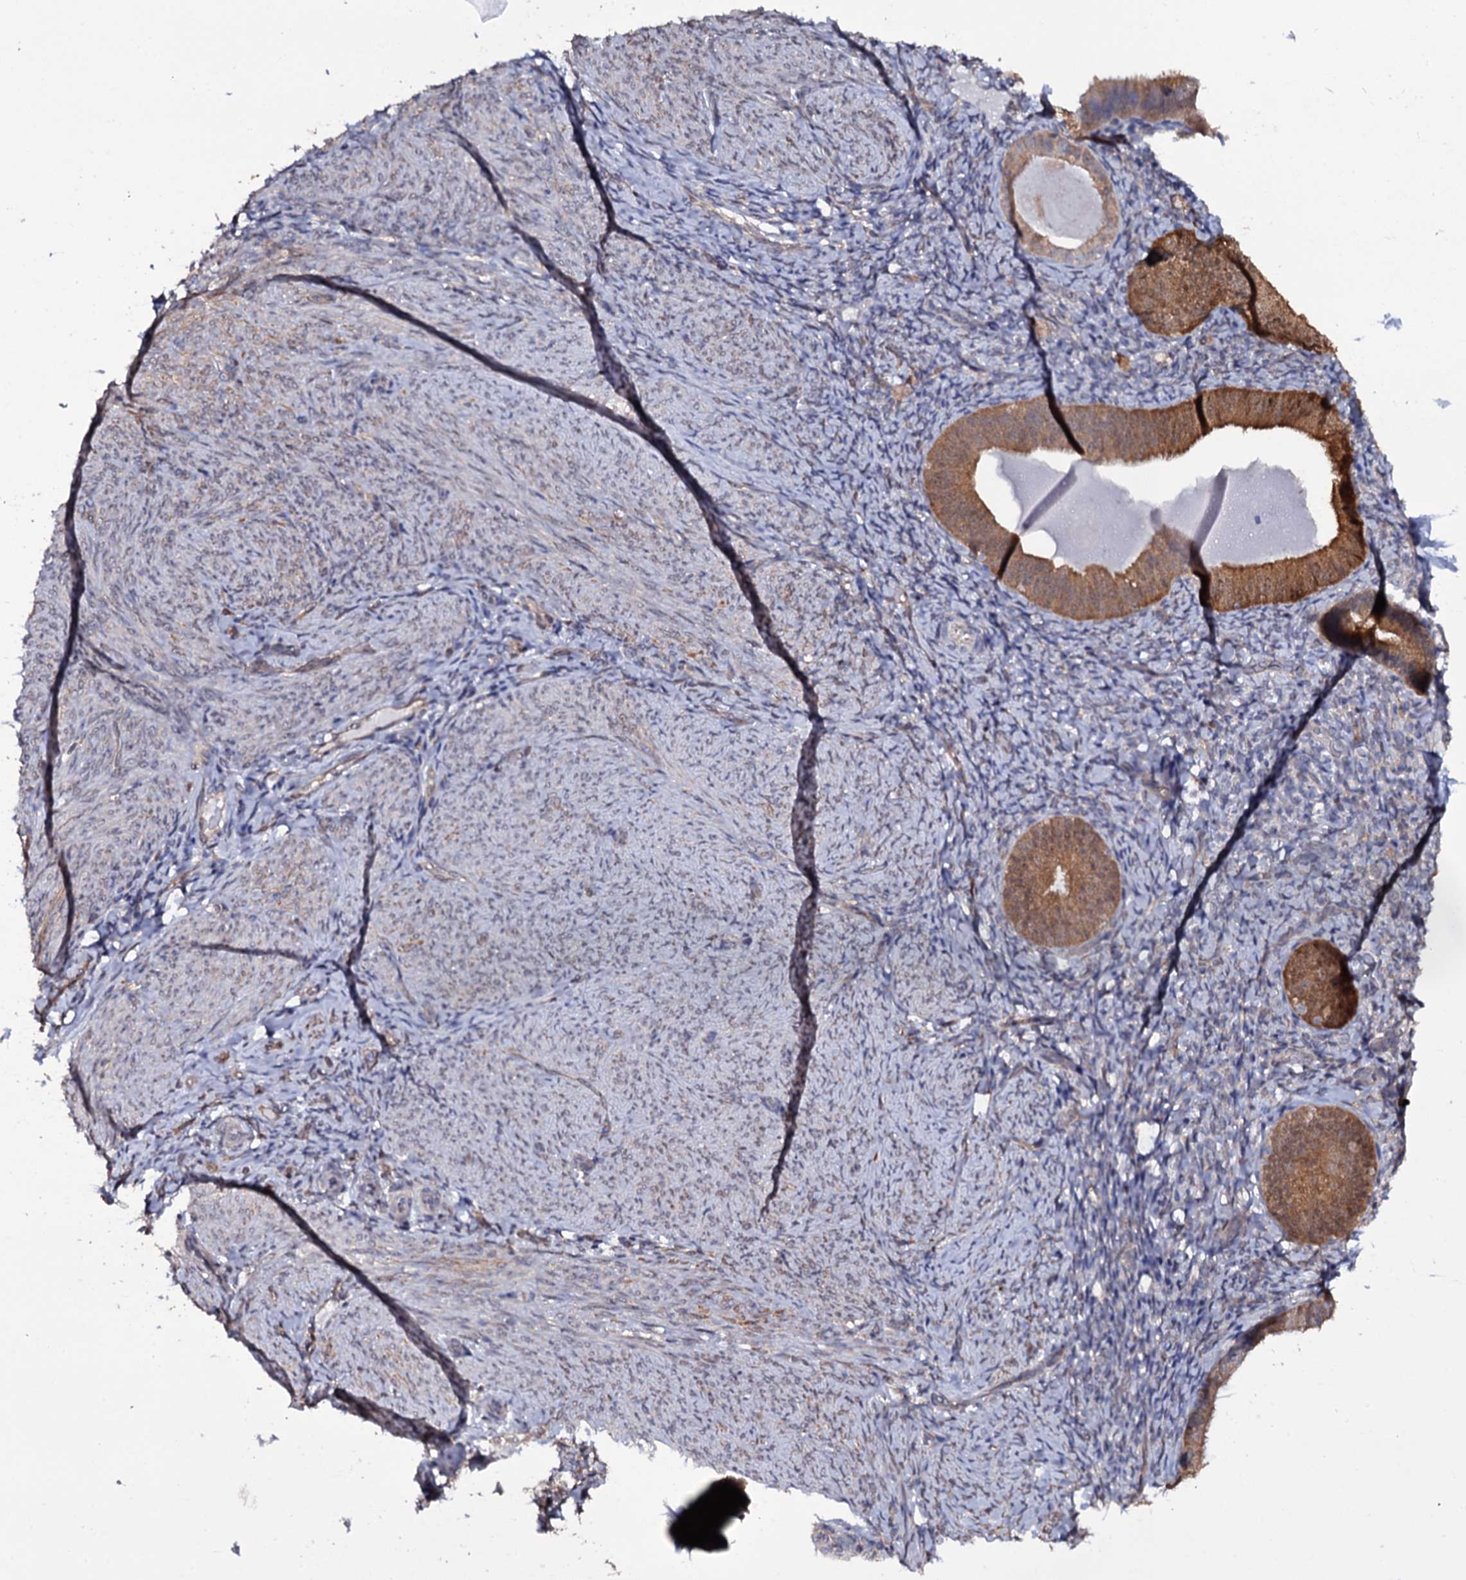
{"staining": {"intensity": "weak", "quantity": "<25%", "location": "cytoplasmic/membranous"}, "tissue": "endometrium", "cell_type": "Cells in endometrial stroma", "image_type": "normal", "snomed": [{"axis": "morphology", "description": "Normal tissue, NOS"}, {"axis": "topography", "description": "Endometrium"}], "caption": "This image is of unremarkable endometrium stained with IHC to label a protein in brown with the nuclei are counter-stained blue. There is no staining in cells in endometrial stroma.", "gene": "CRYL1", "patient": {"sex": "female", "age": 65}}